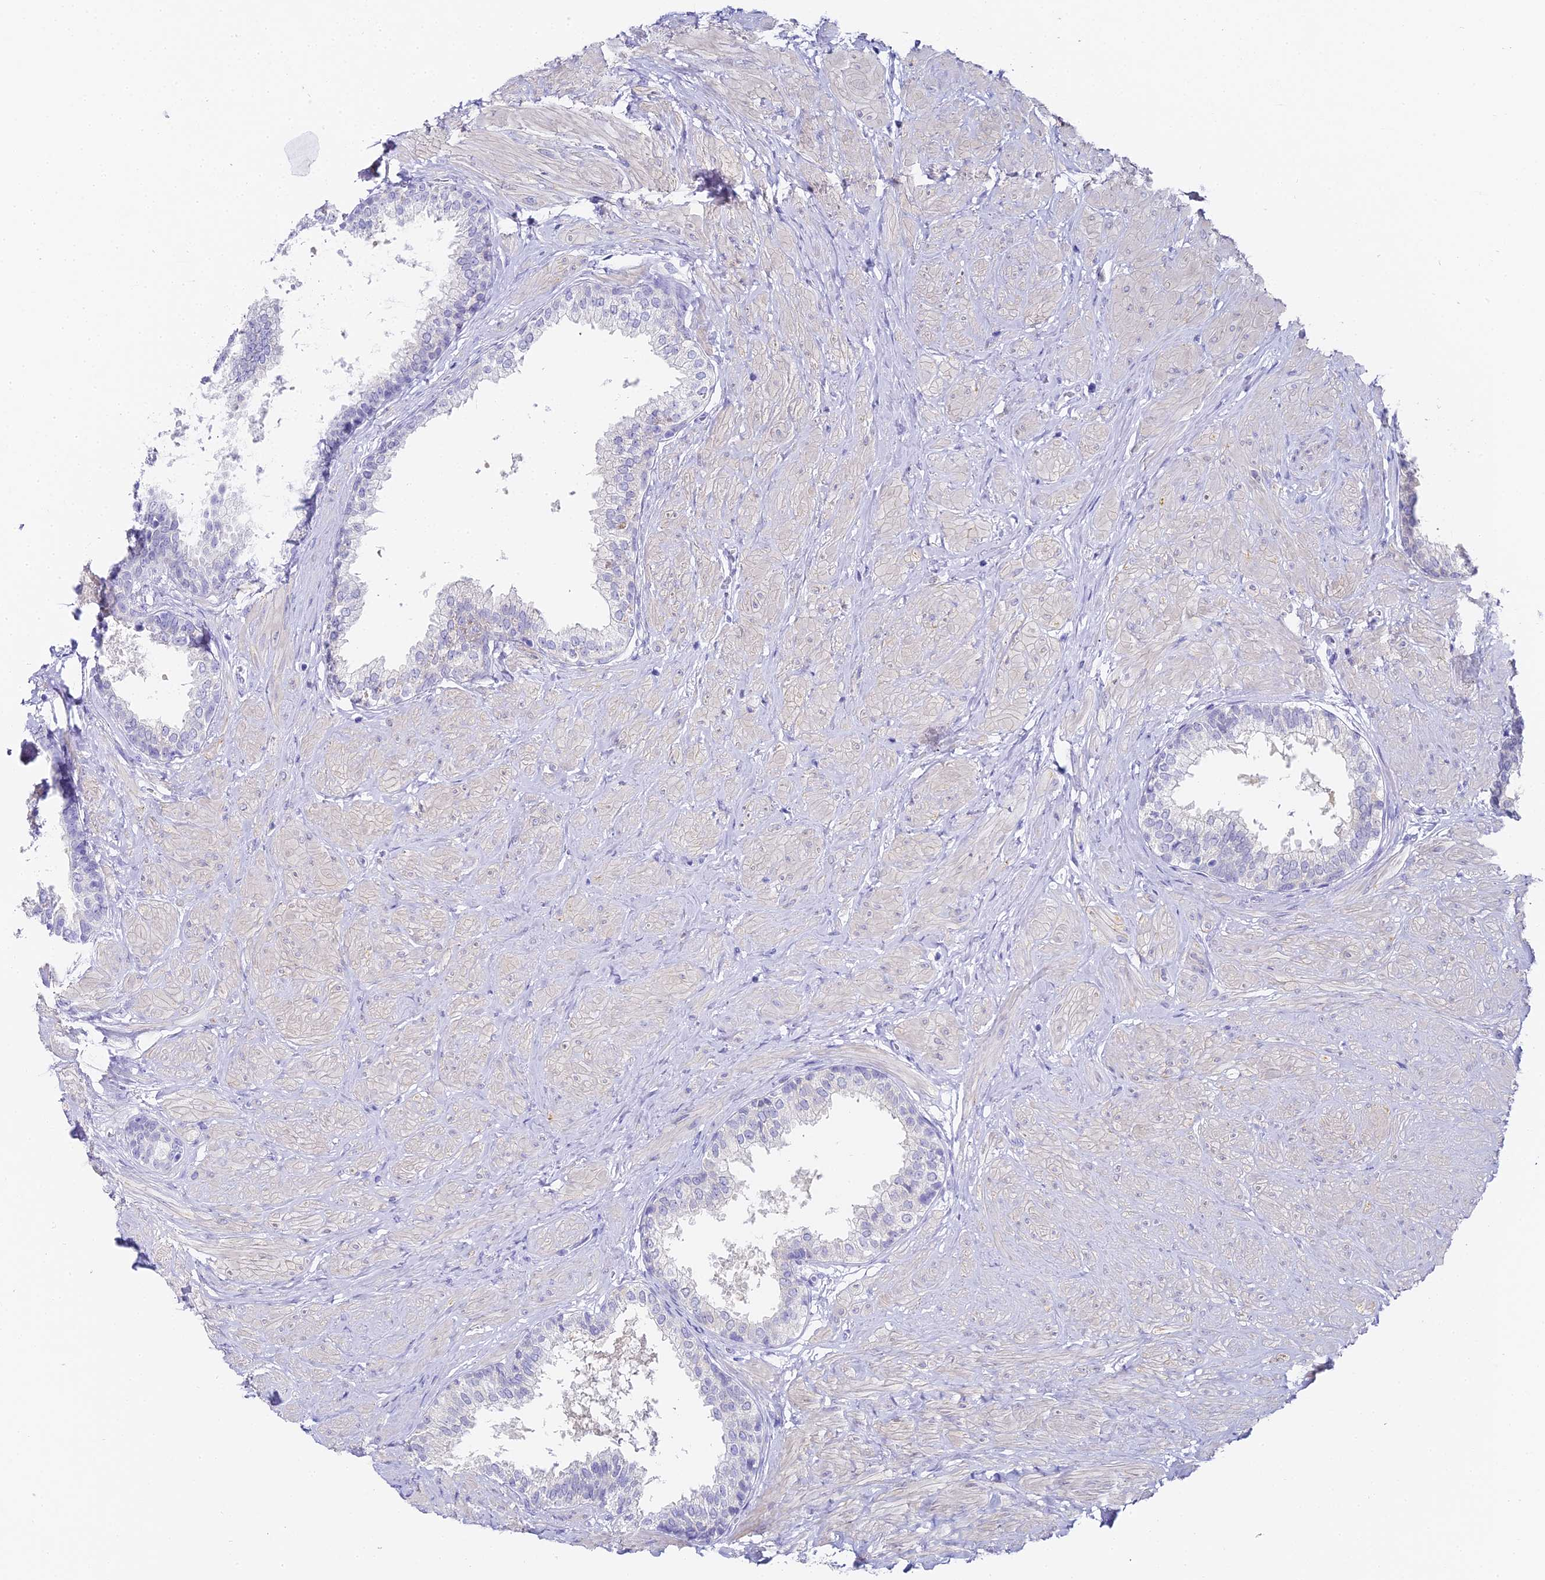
{"staining": {"intensity": "negative", "quantity": "none", "location": "none"}, "tissue": "prostate", "cell_type": "Glandular cells", "image_type": "normal", "snomed": [{"axis": "morphology", "description": "Normal tissue, NOS"}, {"axis": "topography", "description": "Prostate"}], "caption": "Glandular cells show no significant protein staining in unremarkable prostate. (DAB IHC with hematoxylin counter stain).", "gene": "ABHD14A", "patient": {"sex": "male", "age": 48}}